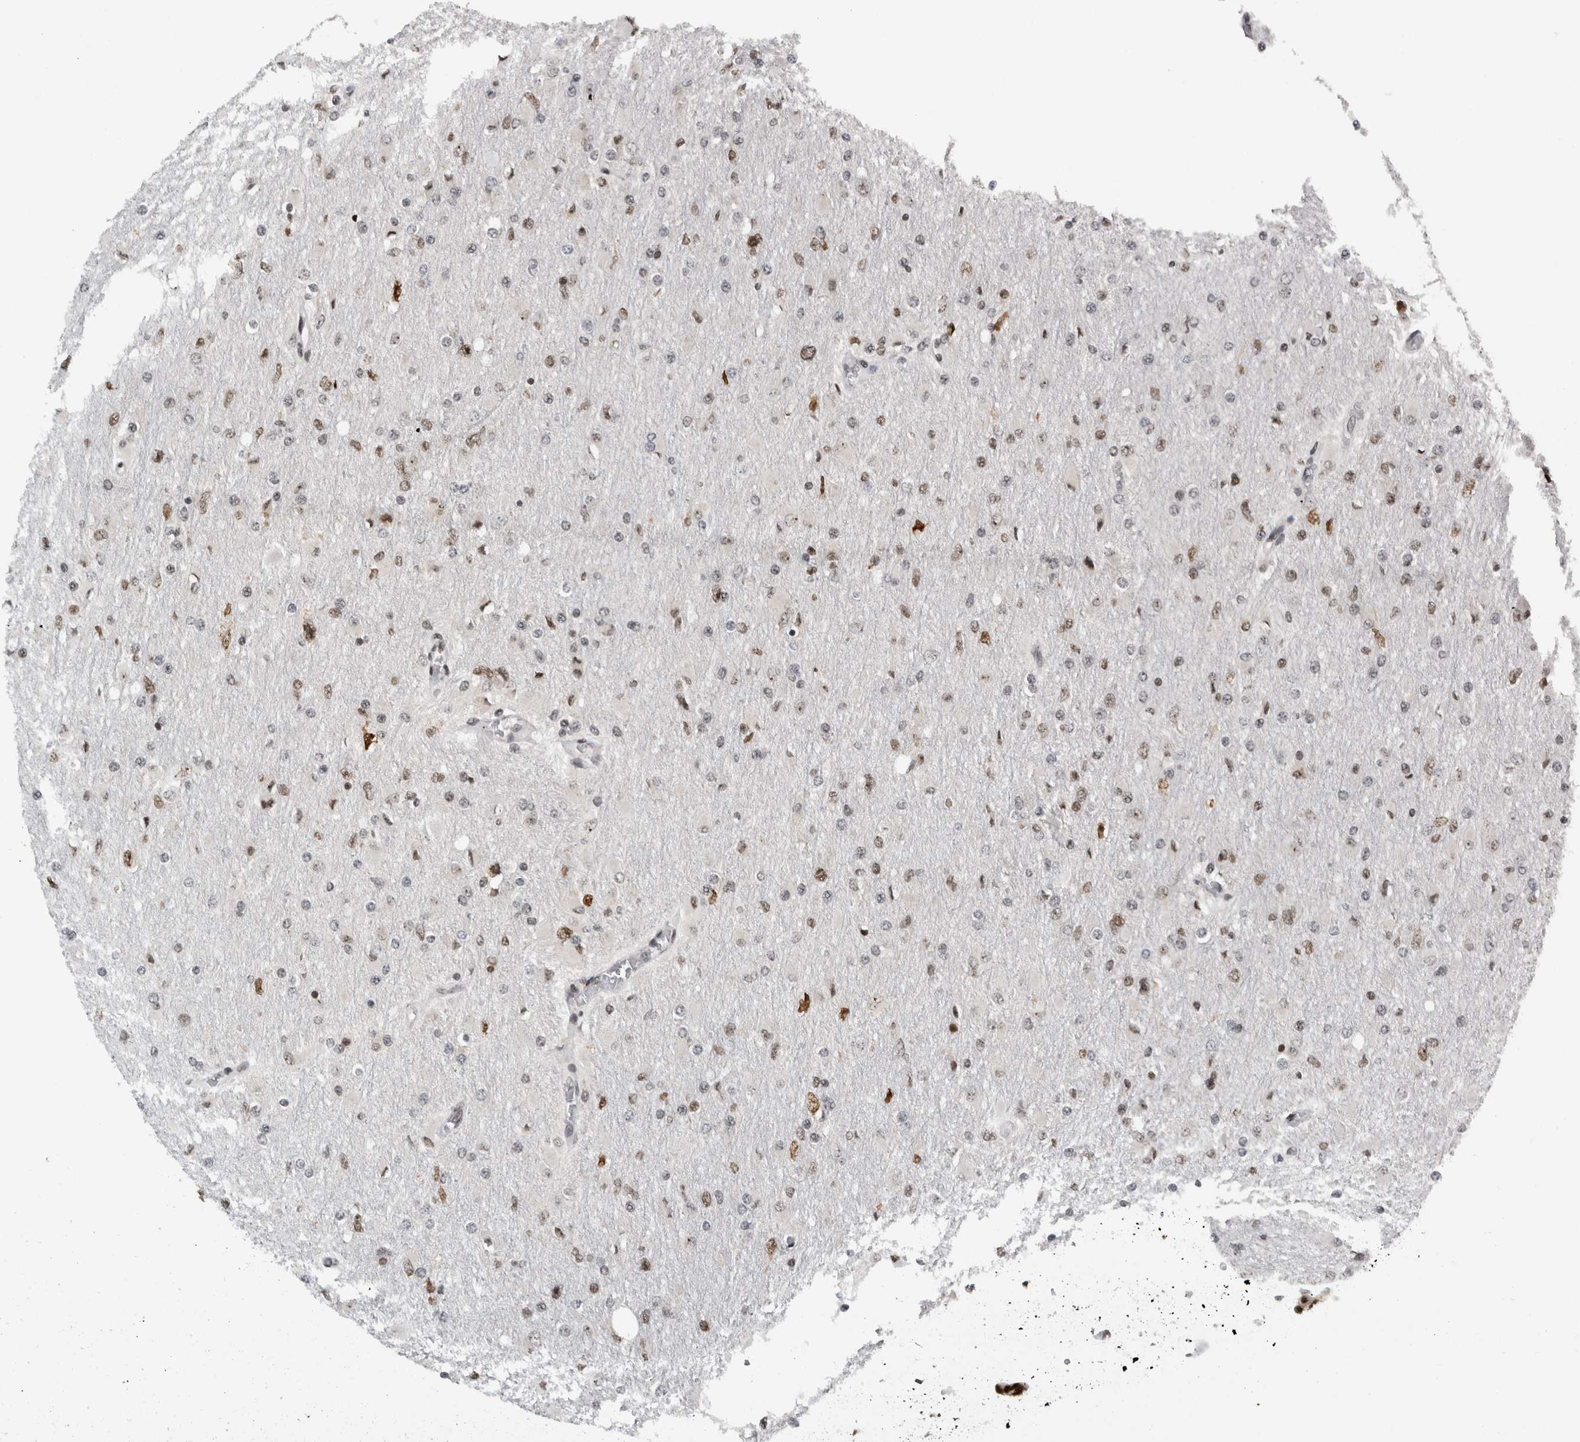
{"staining": {"intensity": "weak", "quantity": "25%-75%", "location": "nuclear"}, "tissue": "glioma", "cell_type": "Tumor cells", "image_type": "cancer", "snomed": [{"axis": "morphology", "description": "Glioma, malignant, High grade"}, {"axis": "topography", "description": "Cerebral cortex"}], "caption": "Glioma stained with DAB (3,3'-diaminobenzidine) immunohistochemistry exhibits low levels of weak nuclear expression in approximately 25%-75% of tumor cells. Immunohistochemistry stains the protein of interest in brown and the nuclei are stained blue.", "gene": "ZSCAN2", "patient": {"sex": "female", "age": 36}}